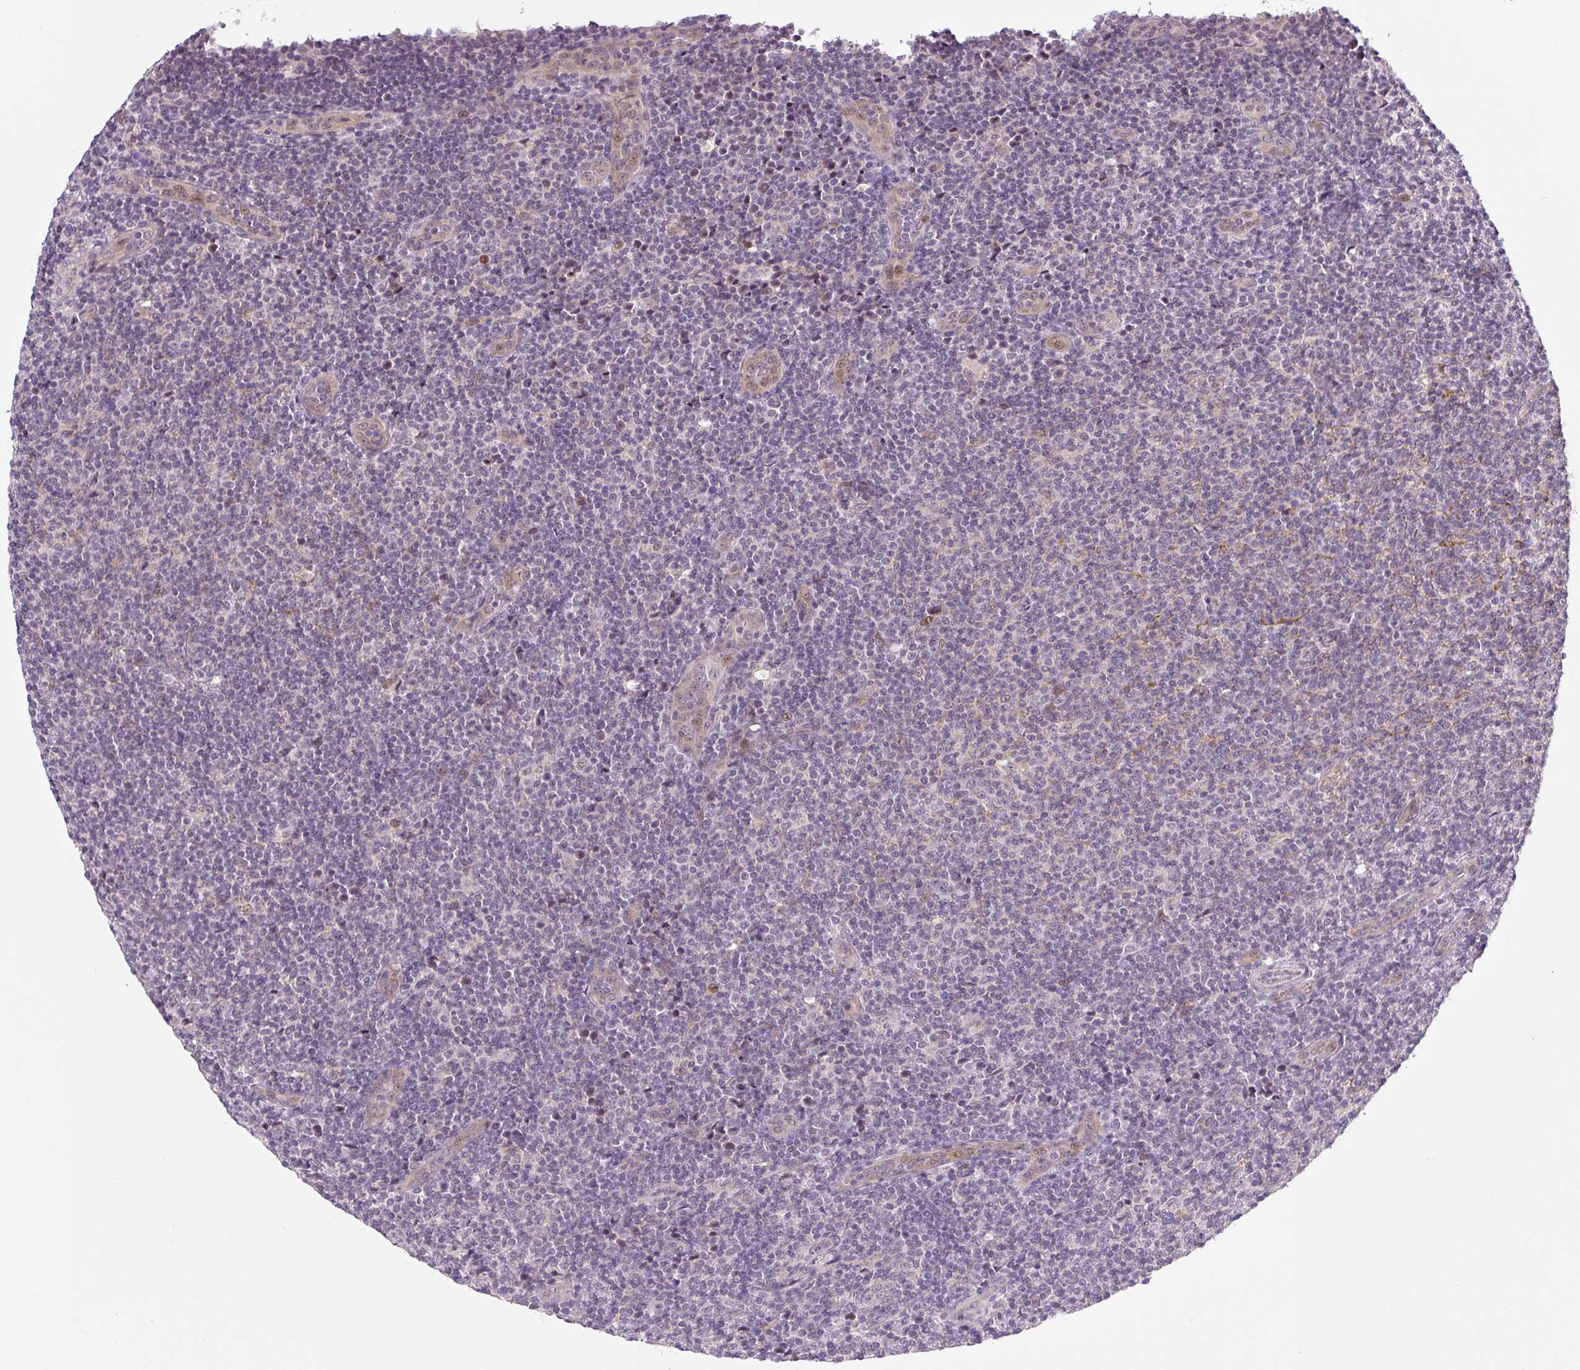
{"staining": {"intensity": "negative", "quantity": "none", "location": "none"}, "tissue": "lymphoma", "cell_type": "Tumor cells", "image_type": "cancer", "snomed": [{"axis": "morphology", "description": "Malignant lymphoma, non-Hodgkin's type, Low grade"}, {"axis": "topography", "description": "Lymph node"}], "caption": "High magnification brightfield microscopy of lymphoma stained with DAB (brown) and counterstained with hematoxylin (blue): tumor cells show no significant expression.", "gene": "PRKAA2", "patient": {"sex": "male", "age": 66}}